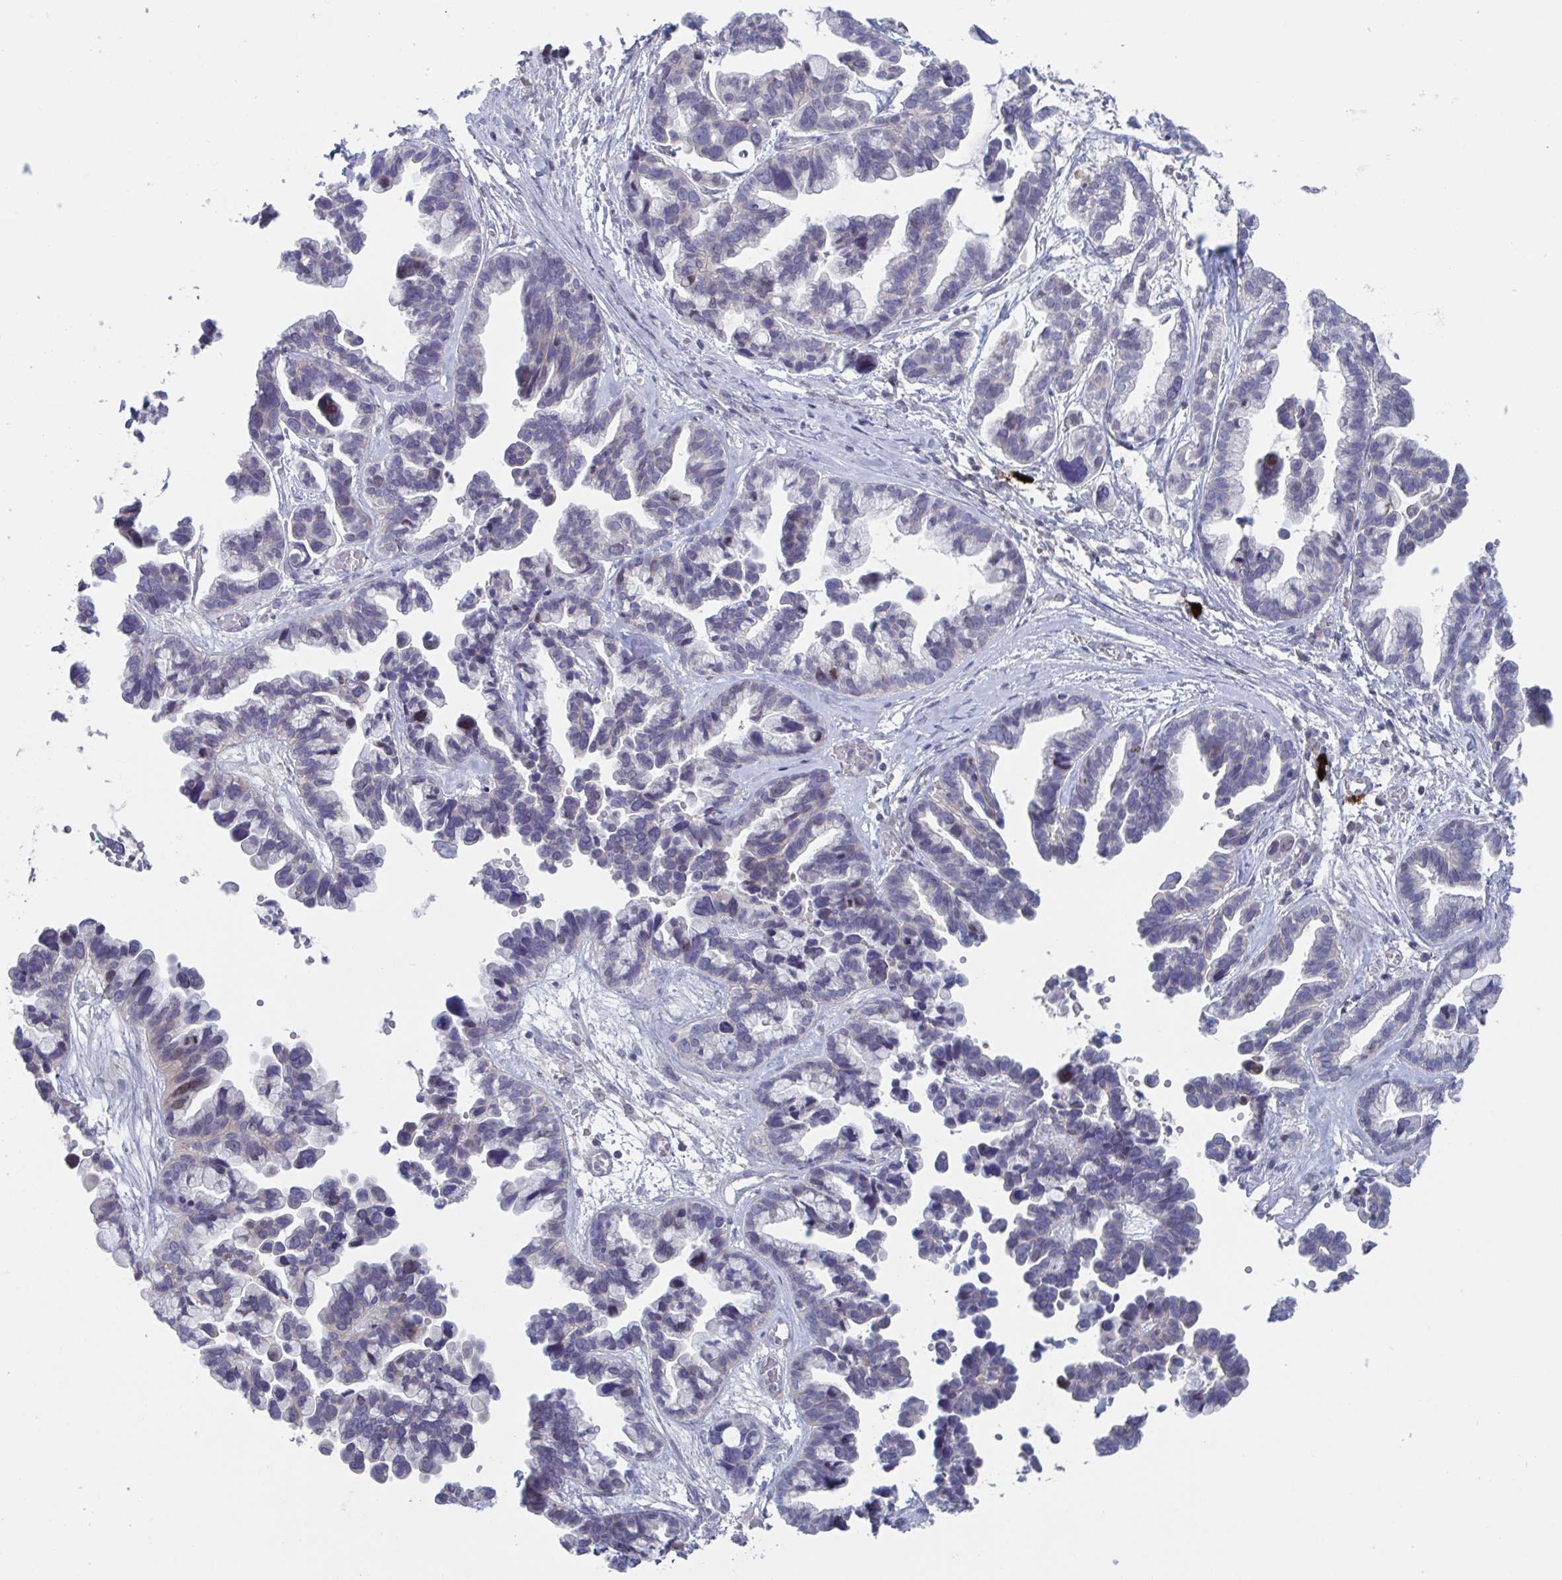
{"staining": {"intensity": "negative", "quantity": "none", "location": "none"}, "tissue": "ovarian cancer", "cell_type": "Tumor cells", "image_type": "cancer", "snomed": [{"axis": "morphology", "description": "Cystadenocarcinoma, serous, NOS"}, {"axis": "topography", "description": "Ovary"}], "caption": "Immunohistochemistry photomicrograph of neoplastic tissue: human ovarian serous cystadenocarcinoma stained with DAB (3,3'-diaminobenzidine) exhibits no significant protein expression in tumor cells.", "gene": "STK26", "patient": {"sex": "female", "age": 56}}